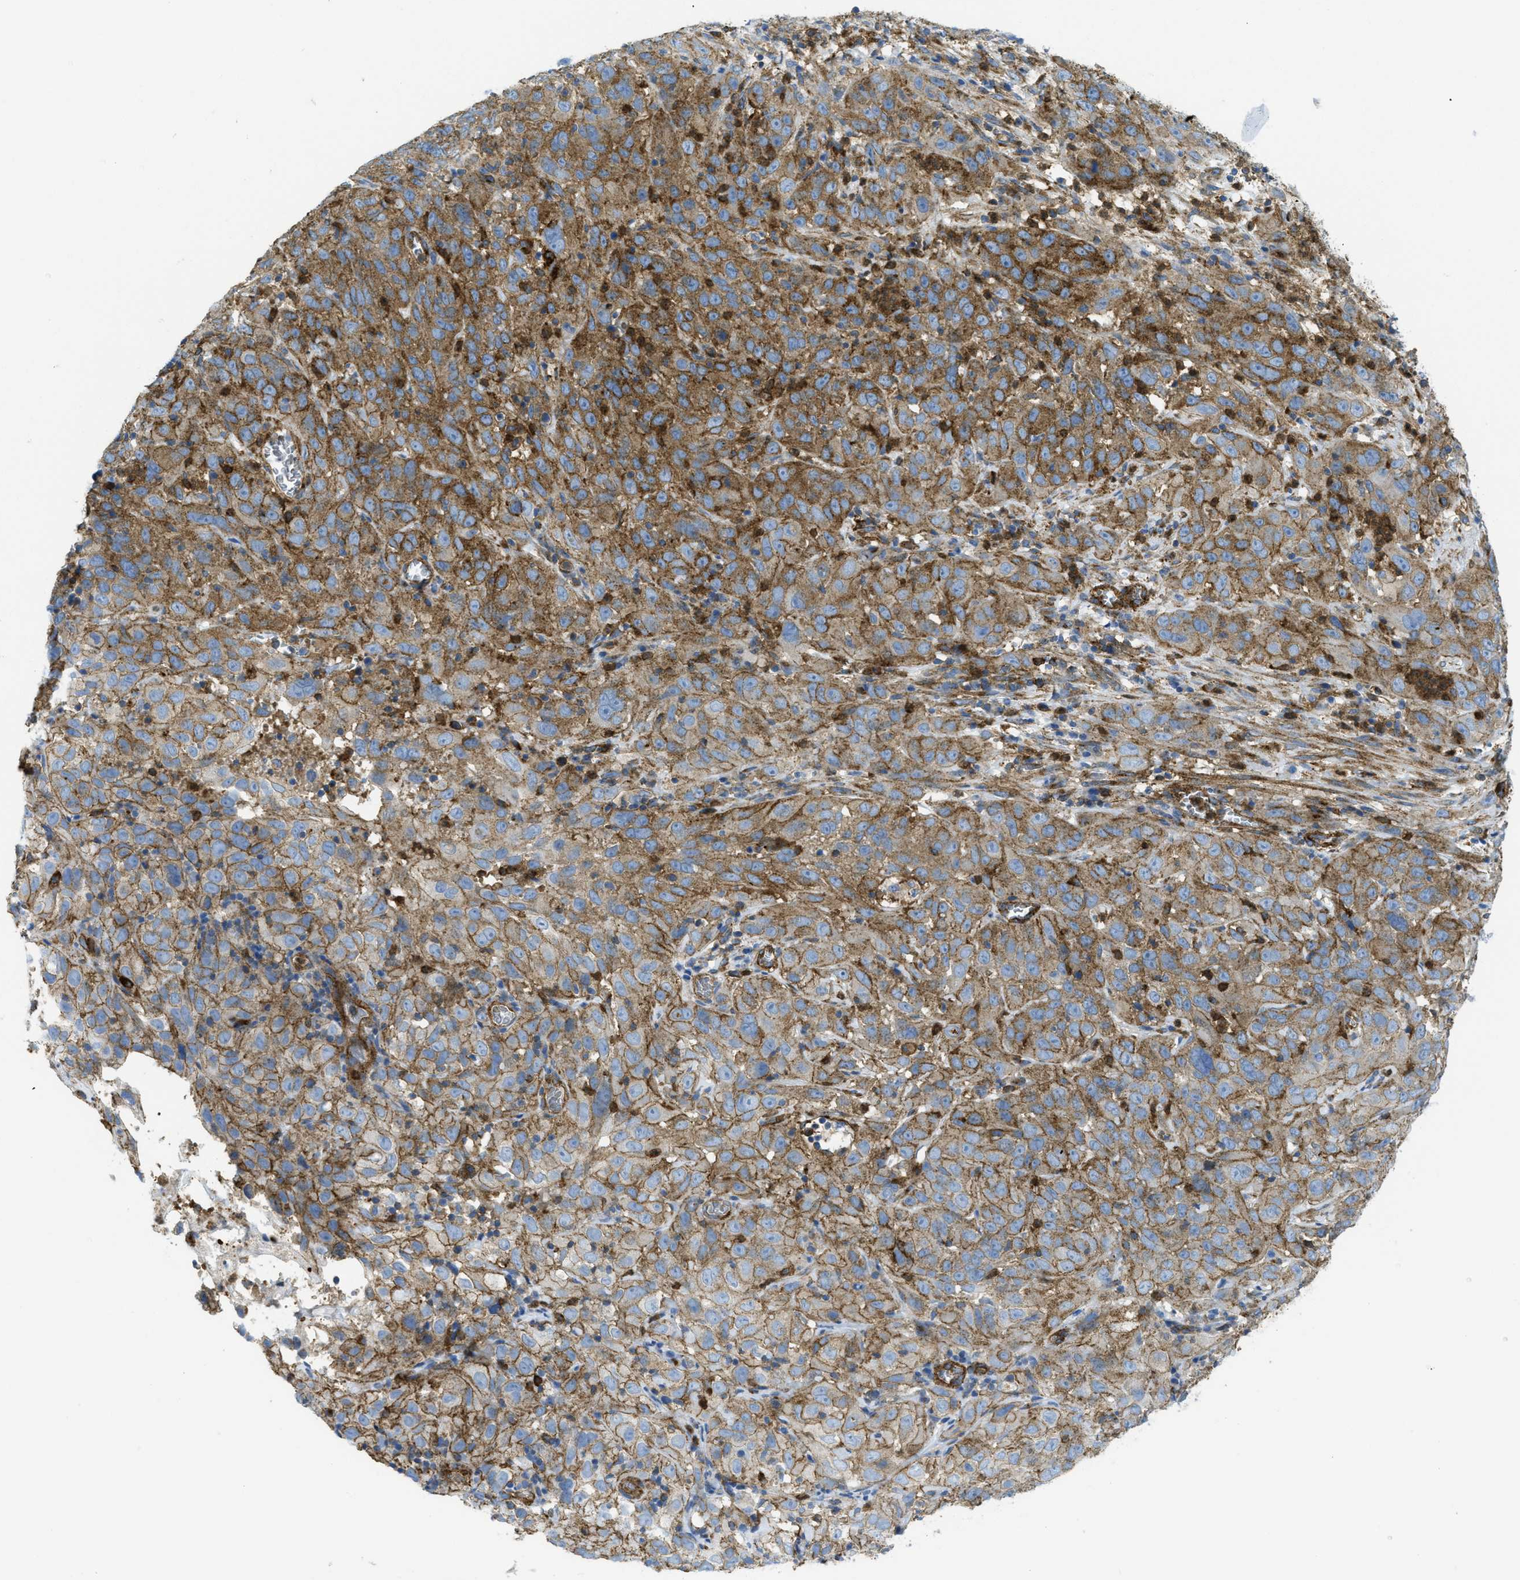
{"staining": {"intensity": "moderate", "quantity": ">75%", "location": "cytoplasmic/membranous"}, "tissue": "cervical cancer", "cell_type": "Tumor cells", "image_type": "cancer", "snomed": [{"axis": "morphology", "description": "Squamous cell carcinoma, NOS"}, {"axis": "topography", "description": "Cervix"}], "caption": "Immunohistochemistry photomicrograph of human cervical squamous cell carcinoma stained for a protein (brown), which displays medium levels of moderate cytoplasmic/membranous positivity in approximately >75% of tumor cells.", "gene": "HIP1", "patient": {"sex": "female", "age": 32}}